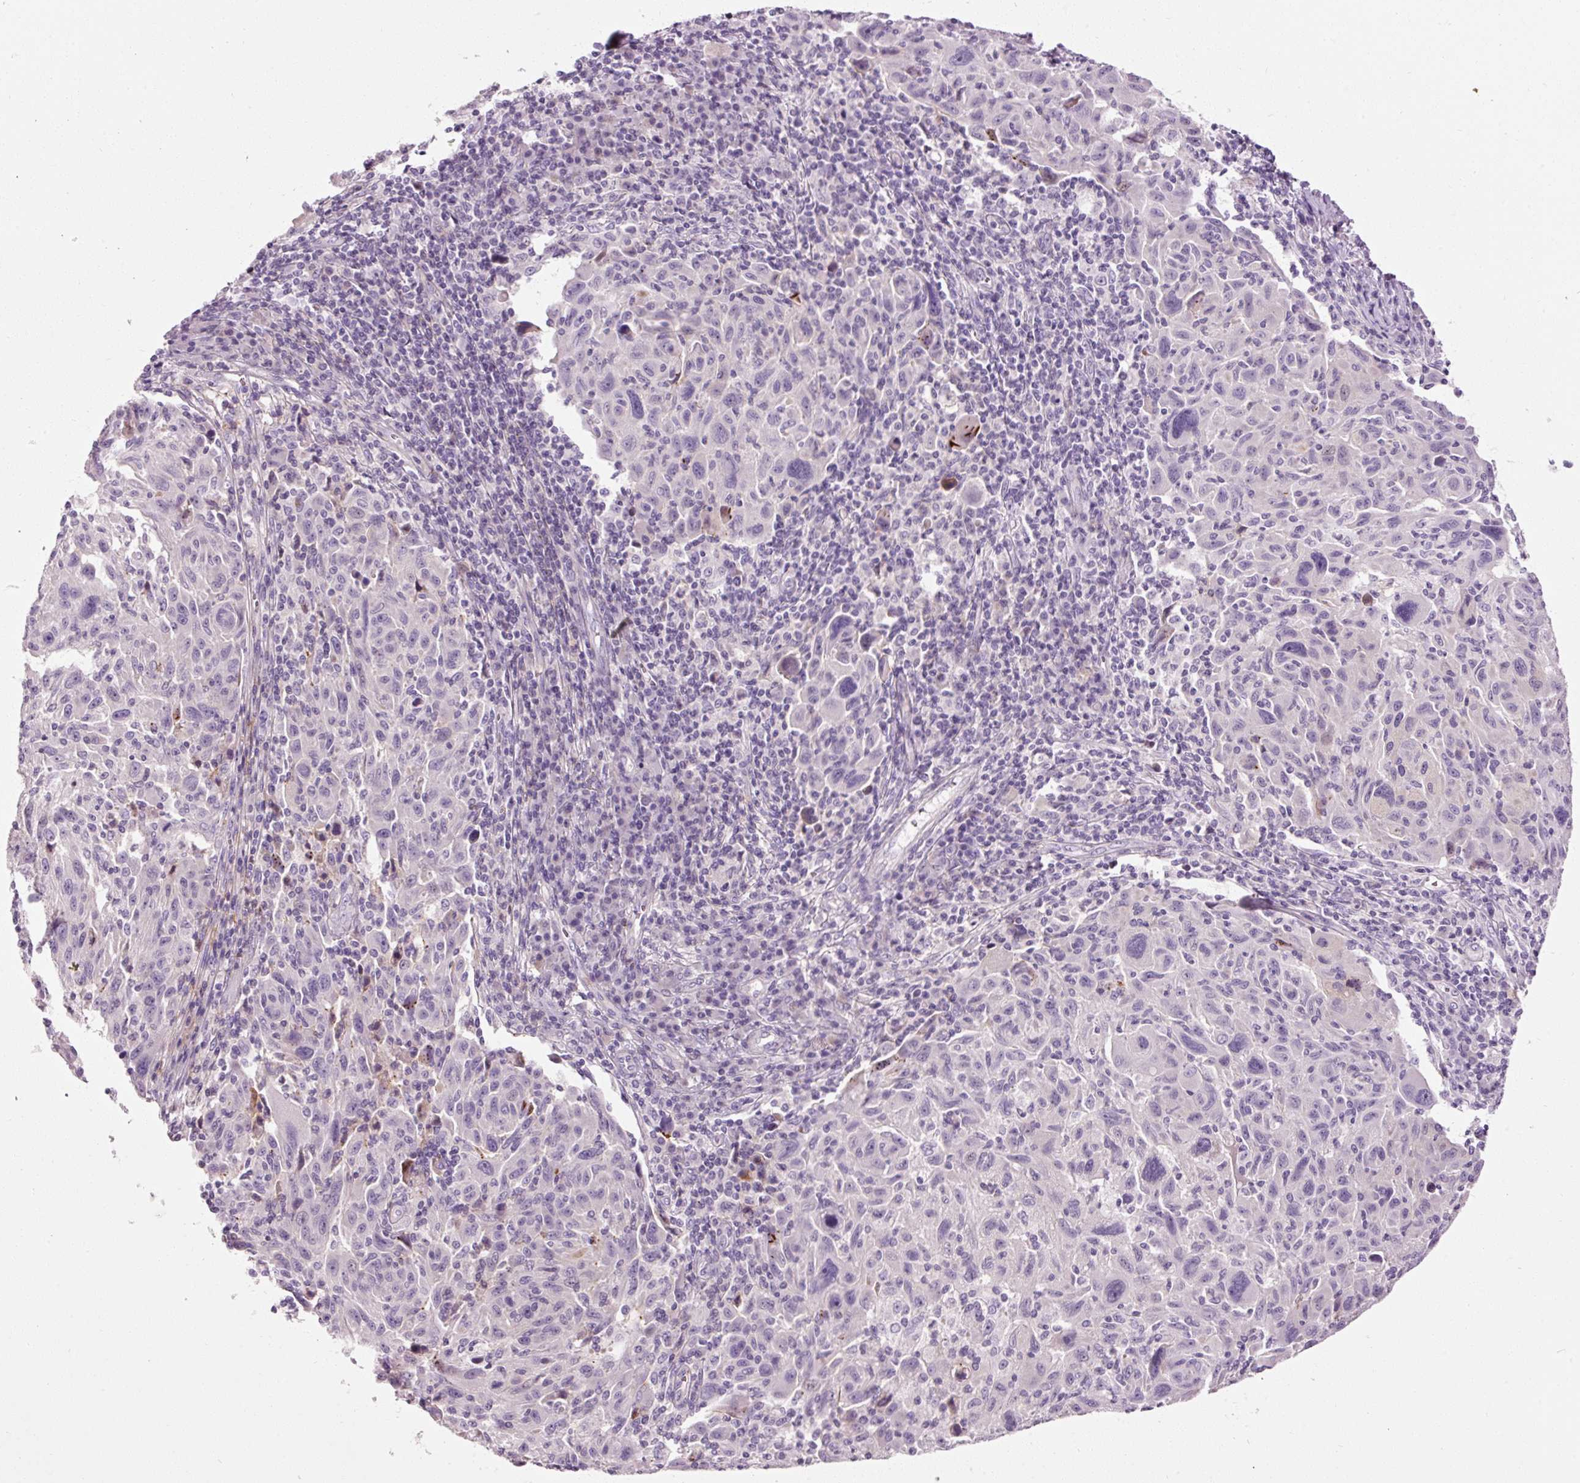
{"staining": {"intensity": "negative", "quantity": "none", "location": "none"}, "tissue": "melanoma", "cell_type": "Tumor cells", "image_type": "cancer", "snomed": [{"axis": "morphology", "description": "Malignant melanoma, NOS"}, {"axis": "topography", "description": "Skin"}], "caption": "Immunohistochemistry (IHC) of melanoma exhibits no positivity in tumor cells.", "gene": "MUC5AC", "patient": {"sex": "male", "age": 53}}